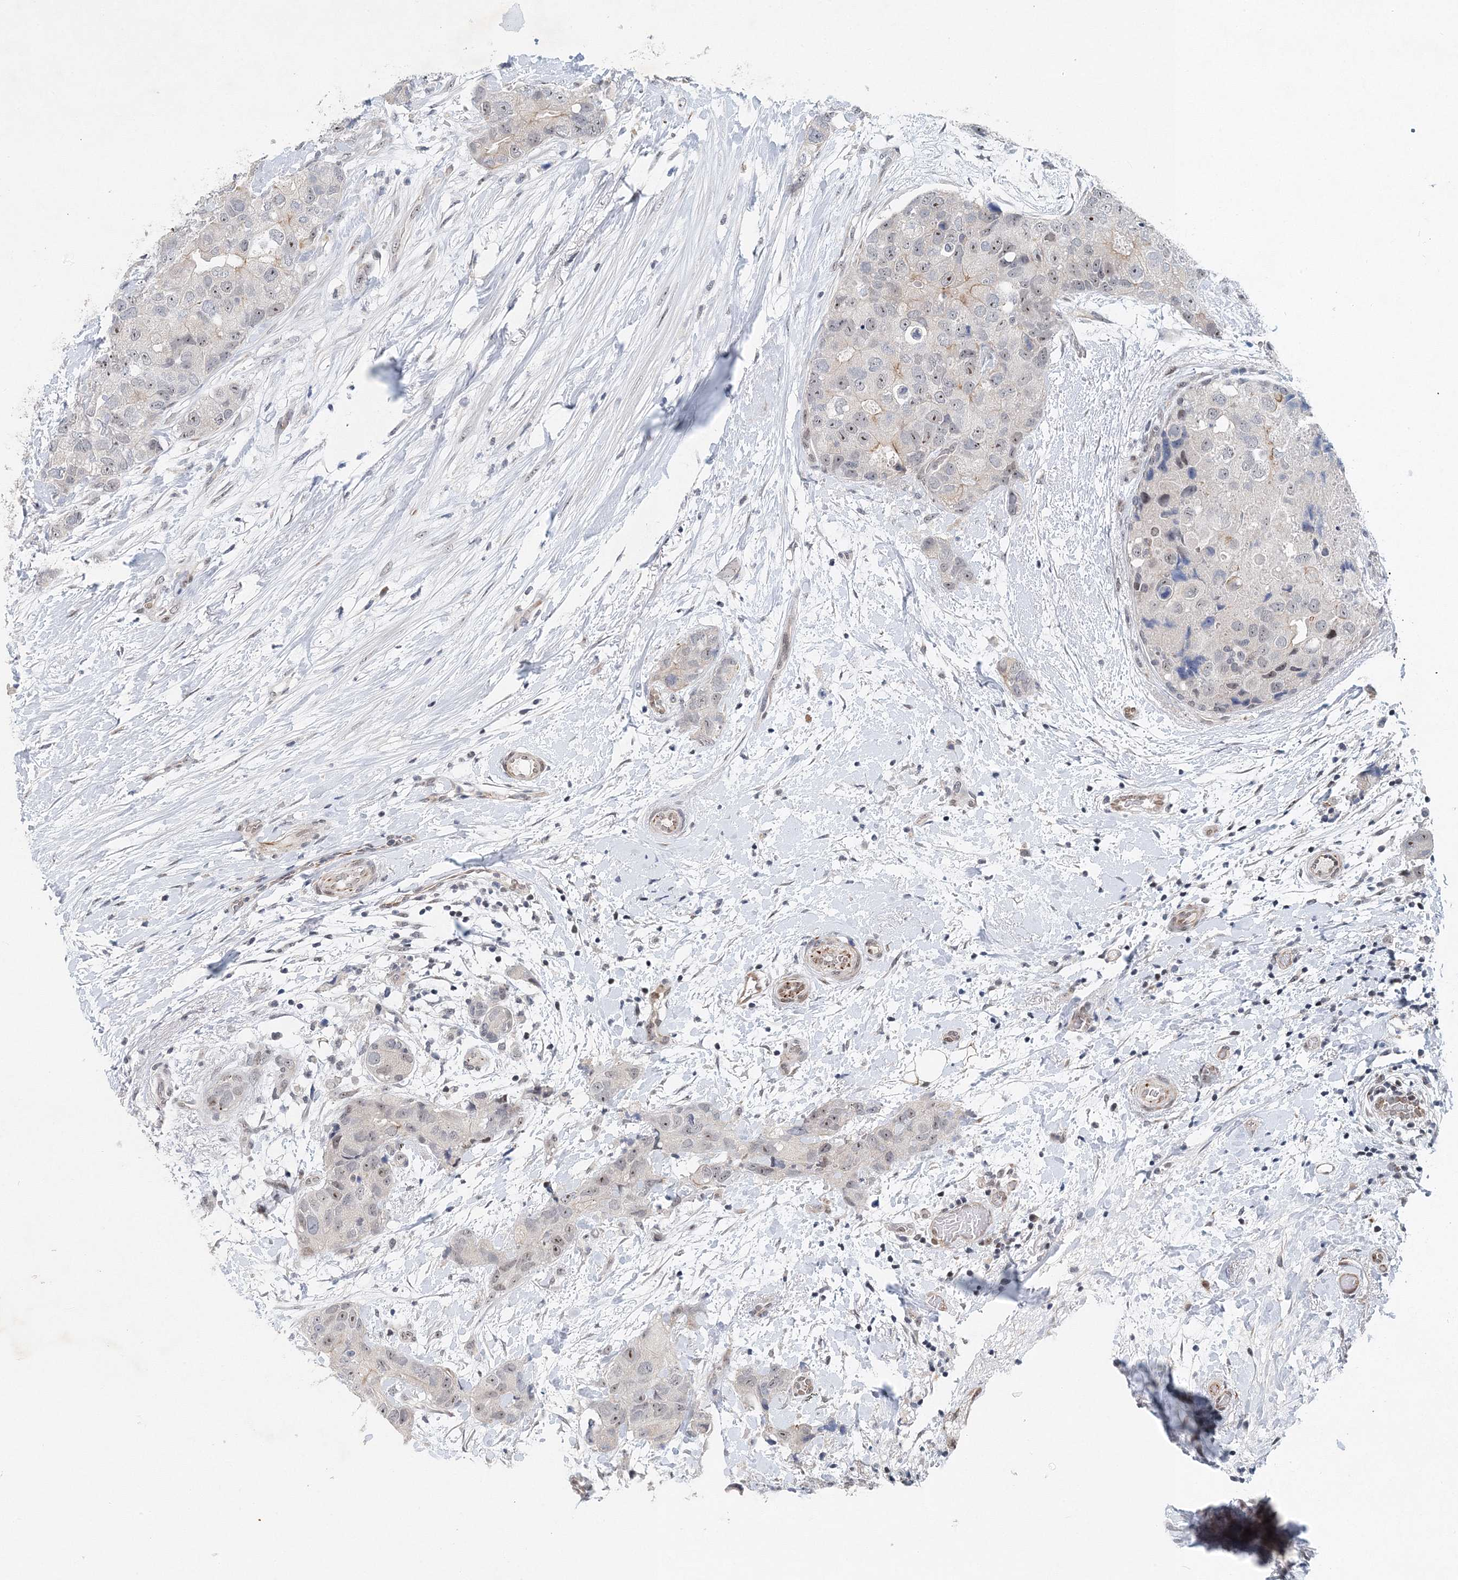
{"staining": {"intensity": "moderate", "quantity": "<25%", "location": "nuclear"}, "tissue": "breast cancer", "cell_type": "Tumor cells", "image_type": "cancer", "snomed": [{"axis": "morphology", "description": "Duct carcinoma"}, {"axis": "topography", "description": "Breast"}], "caption": "A histopathology image of breast invasive ductal carcinoma stained for a protein displays moderate nuclear brown staining in tumor cells.", "gene": "UIMC1", "patient": {"sex": "female", "age": 62}}